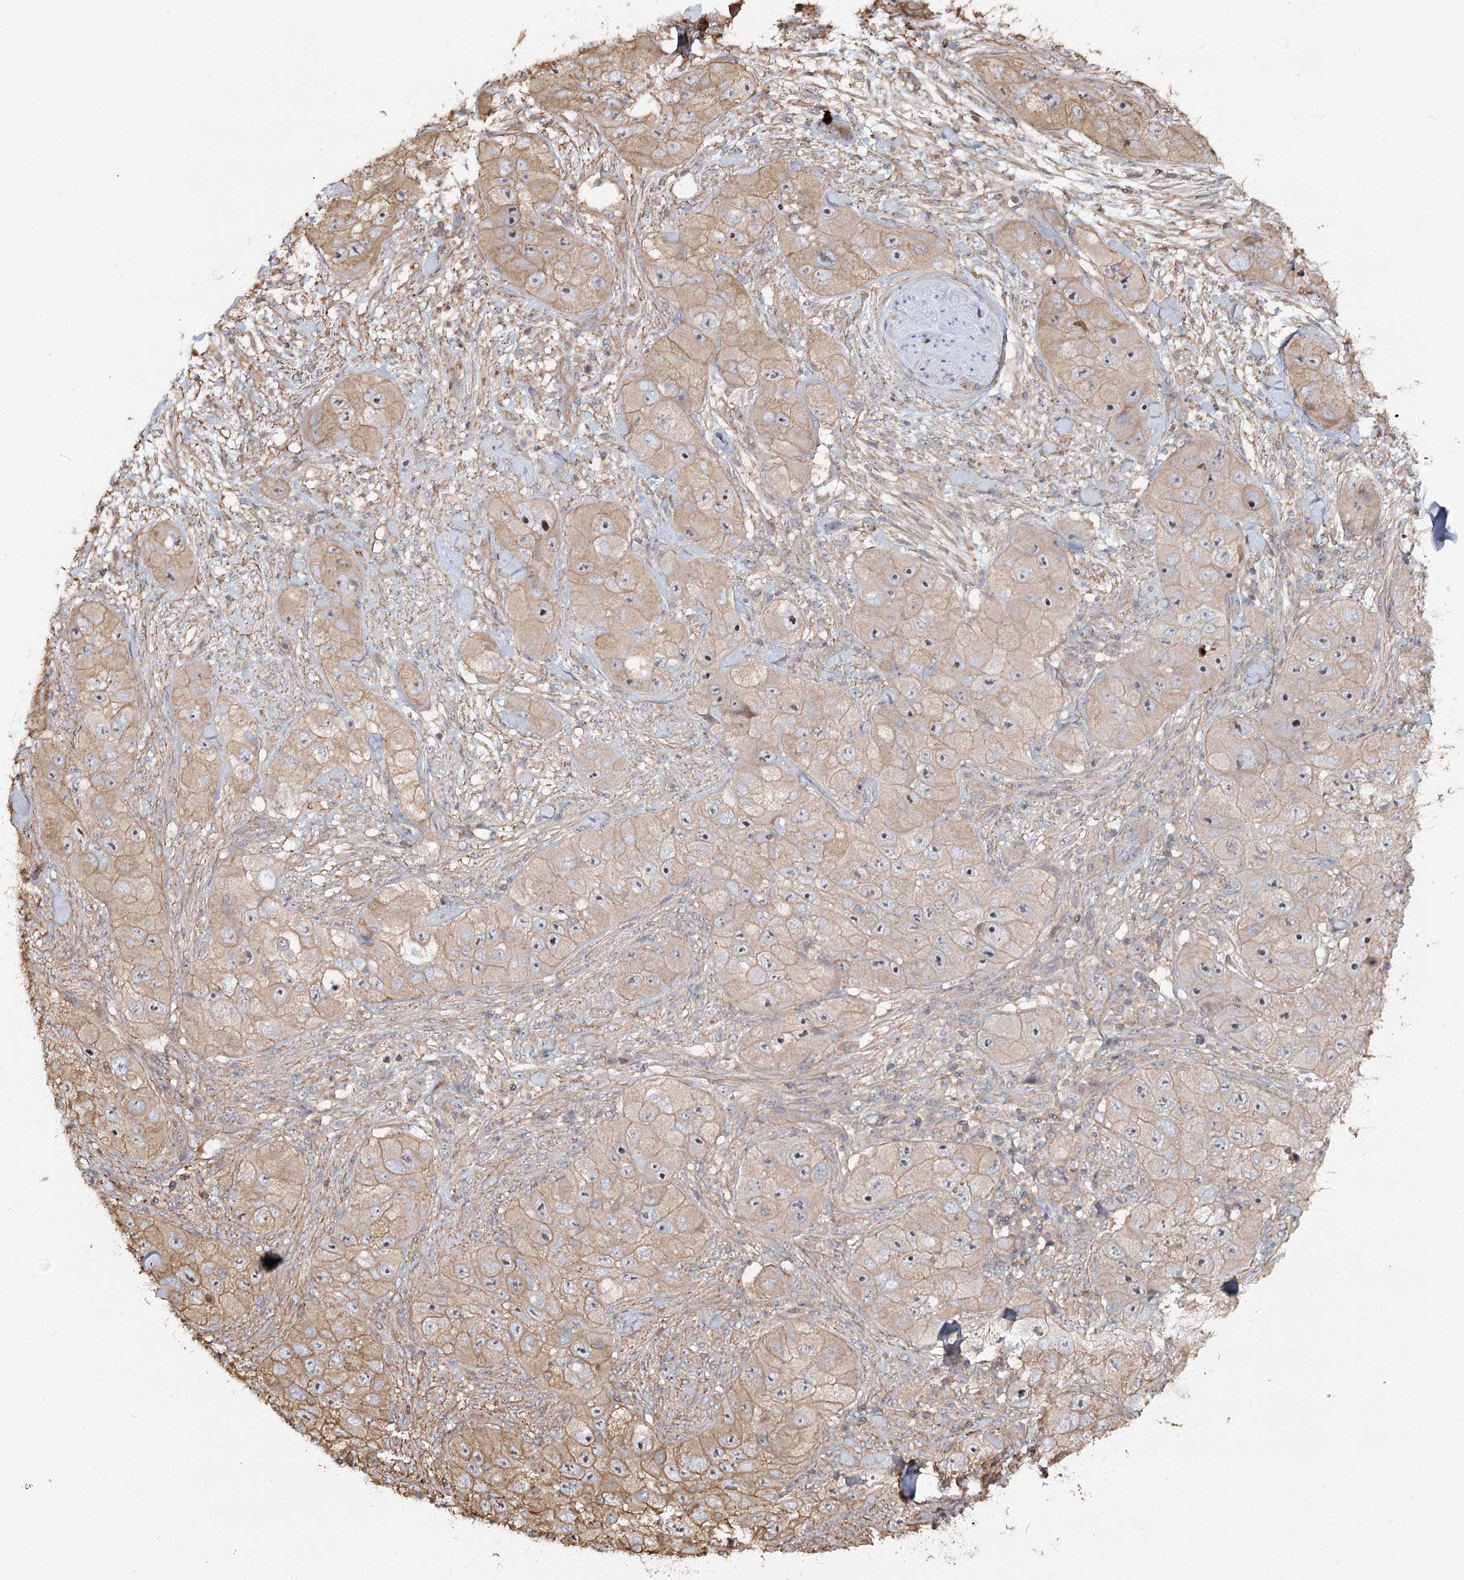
{"staining": {"intensity": "moderate", "quantity": ">75%", "location": "cytoplasmic/membranous"}, "tissue": "skin cancer", "cell_type": "Tumor cells", "image_type": "cancer", "snomed": [{"axis": "morphology", "description": "Squamous cell carcinoma, NOS"}, {"axis": "topography", "description": "Skin"}, {"axis": "topography", "description": "Subcutis"}], "caption": "Tumor cells reveal moderate cytoplasmic/membranous expression in approximately >75% of cells in squamous cell carcinoma (skin).", "gene": "WDR36", "patient": {"sex": "male", "age": 73}}